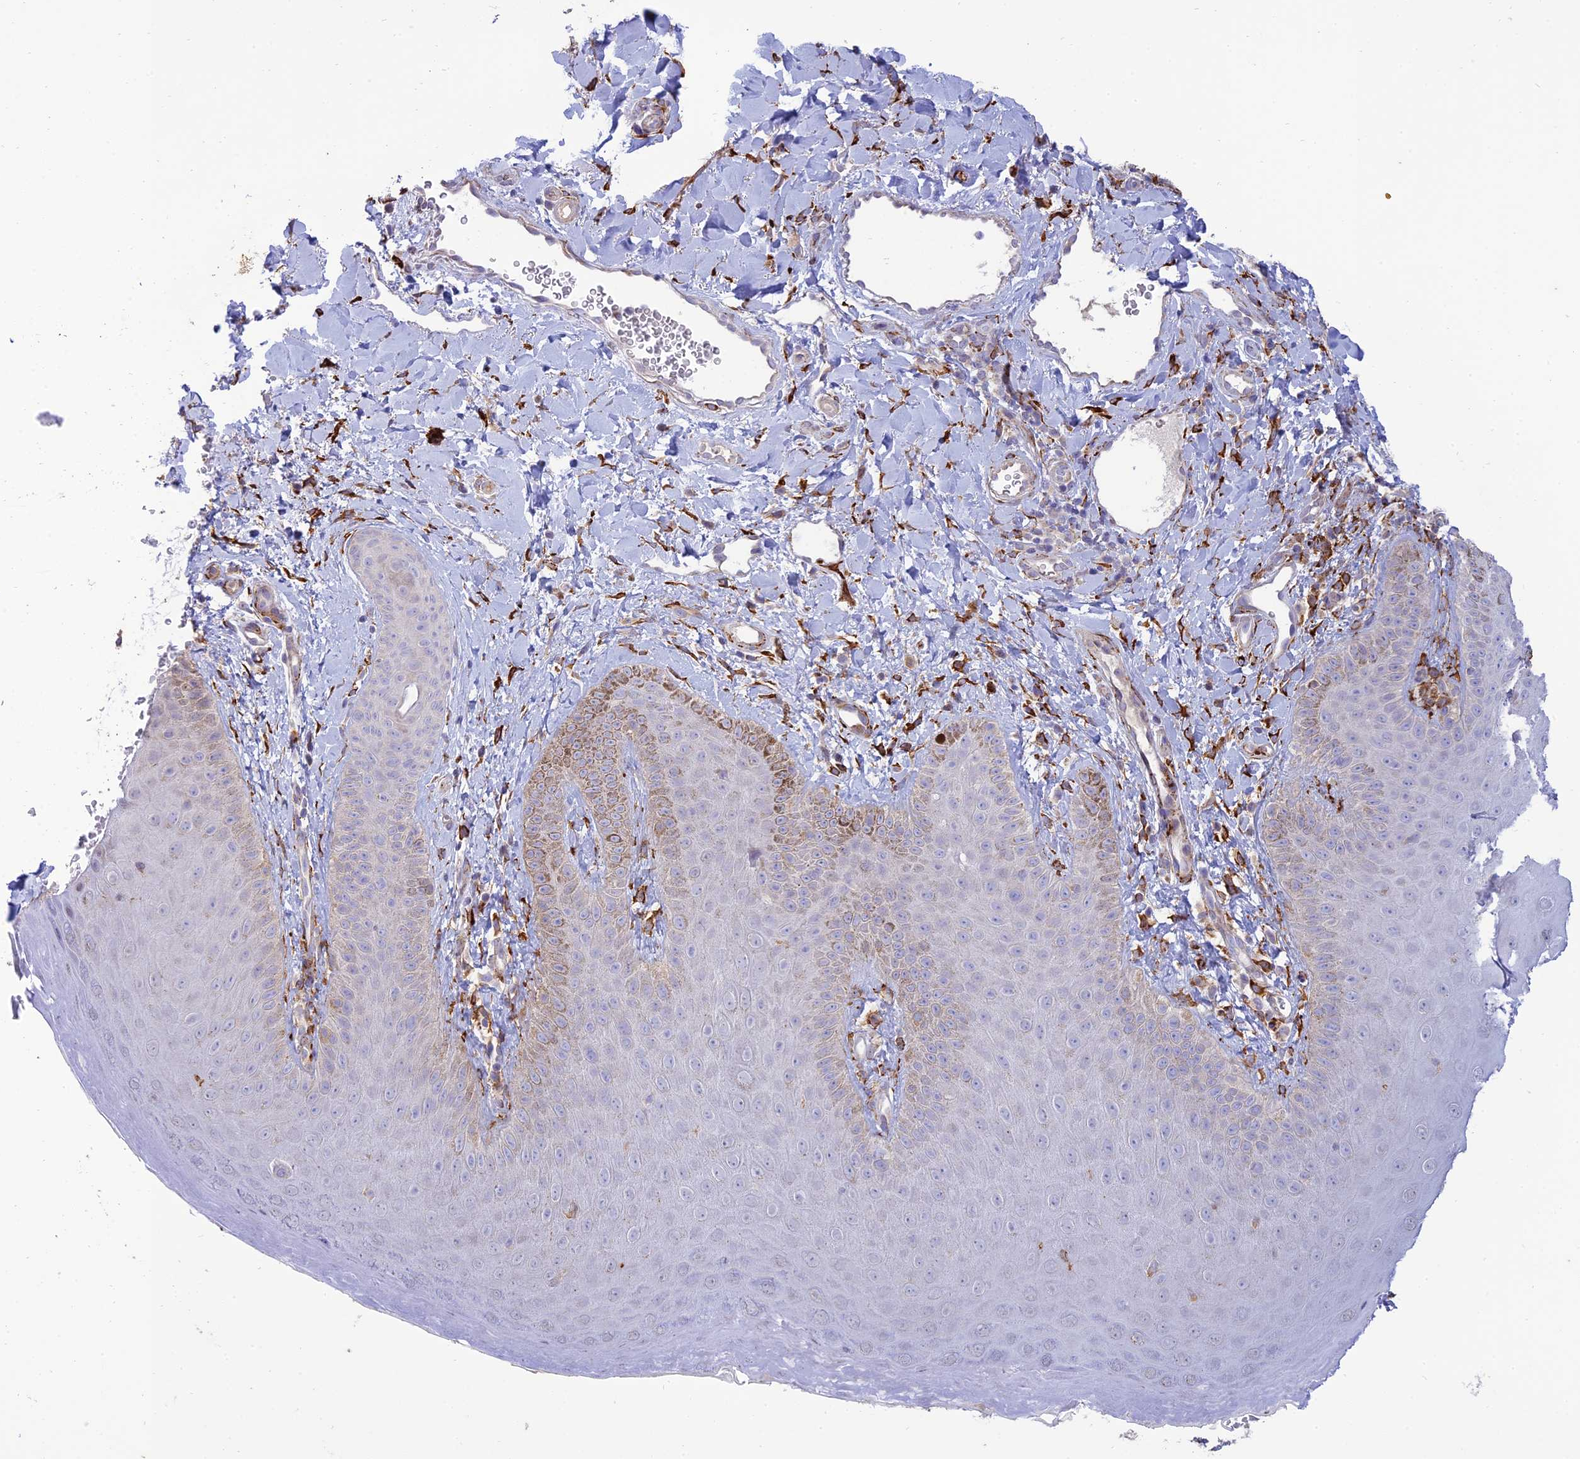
{"staining": {"intensity": "moderate", "quantity": "<25%", "location": "cytoplasmic/membranous"}, "tissue": "skin", "cell_type": "Epidermal cells", "image_type": "normal", "snomed": [{"axis": "morphology", "description": "Normal tissue, NOS"}, {"axis": "morphology", "description": "Neoplasm, malignant, NOS"}, {"axis": "topography", "description": "Anal"}], "caption": "The image shows immunohistochemical staining of unremarkable skin. There is moderate cytoplasmic/membranous staining is identified in approximately <25% of epidermal cells. (Brightfield microscopy of DAB IHC at high magnification).", "gene": "RCN3", "patient": {"sex": "male", "age": 47}}